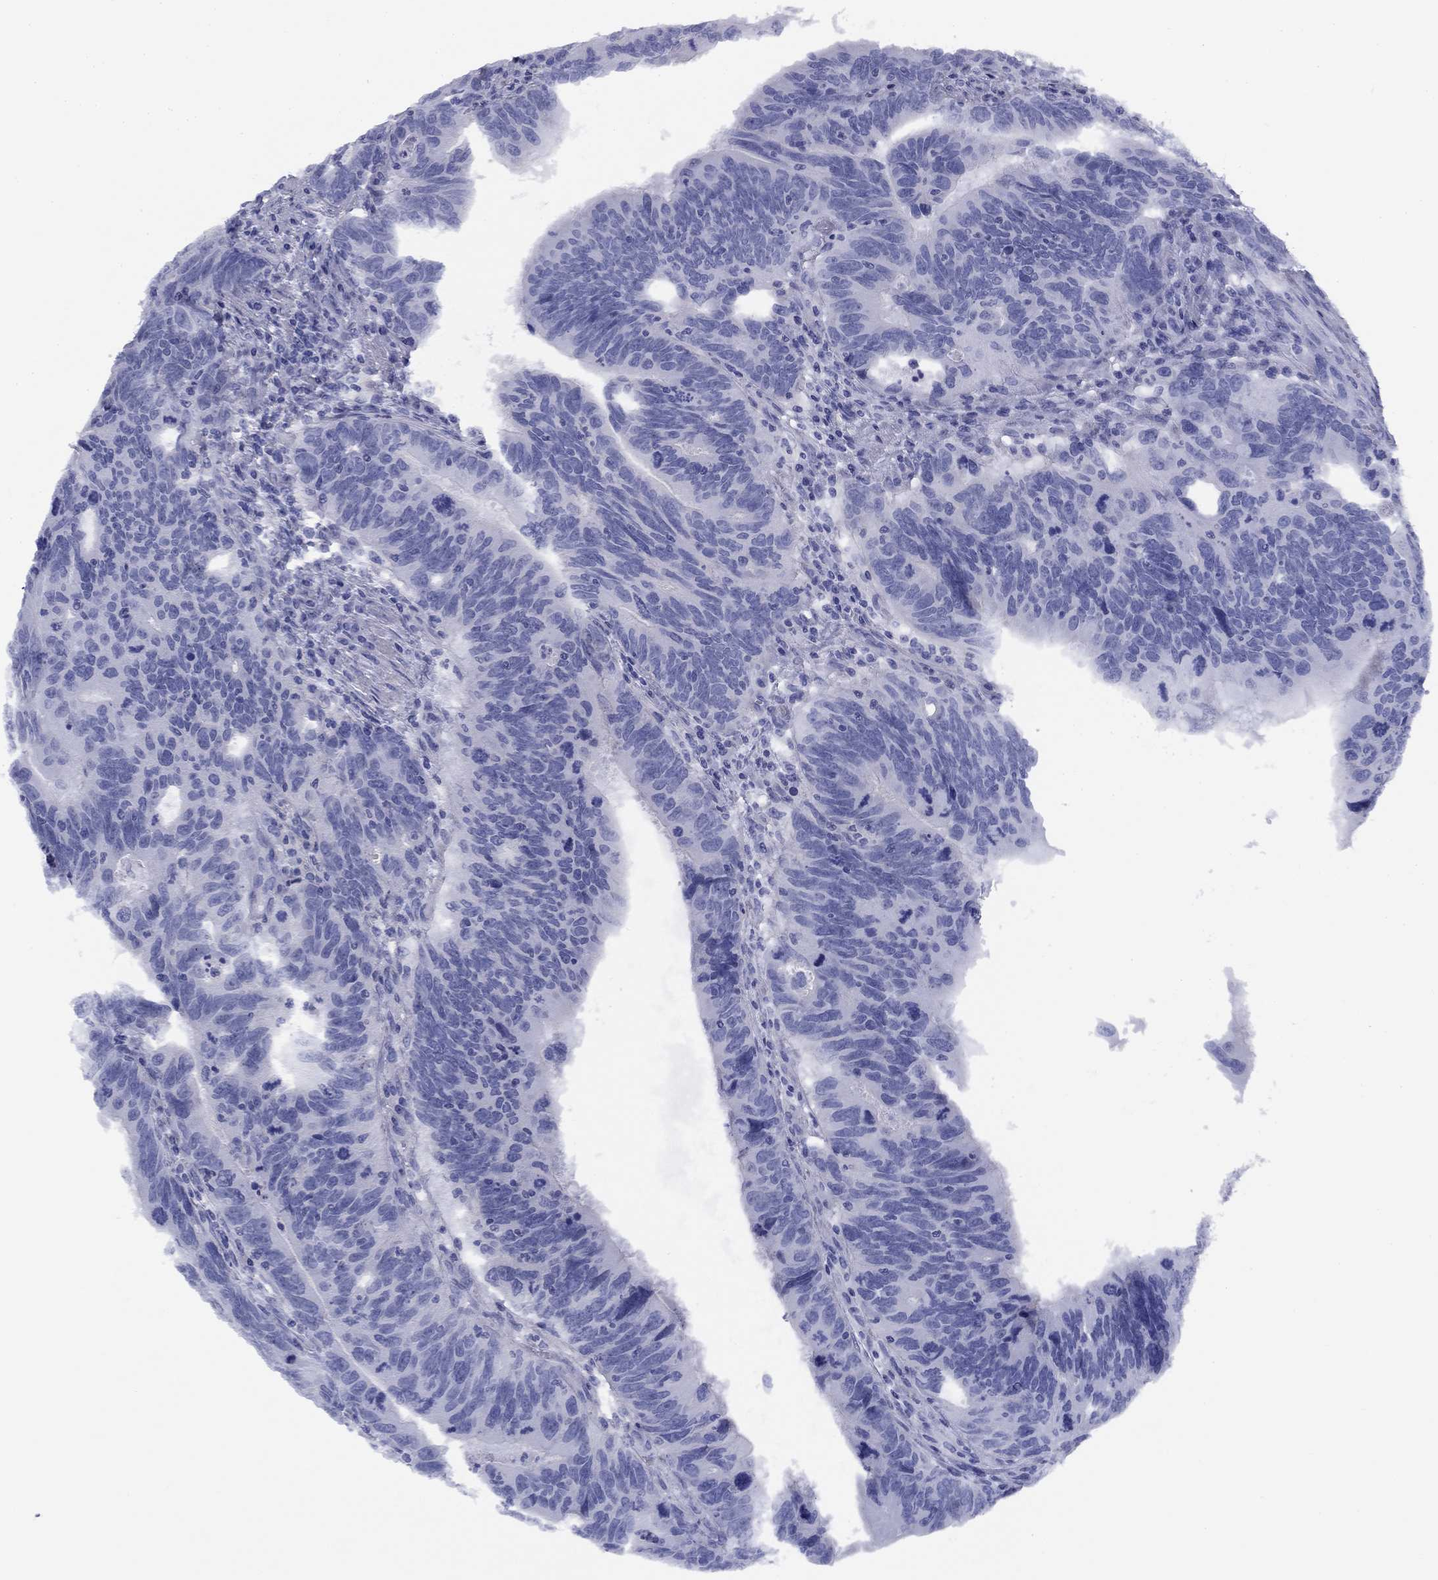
{"staining": {"intensity": "negative", "quantity": "none", "location": "none"}, "tissue": "colorectal cancer", "cell_type": "Tumor cells", "image_type": "cancer", "snomed": [{"axis": "morphology", "description": "Adenocarcinoma, NOS"}, {"axis": "topography", "description": "Colon"}], "caption": "Immunohistochemical staining of colorectal cancer (adenocarcinoma) shows no significant positivity in tumor cells.", "gene": "TIGD4", "patient": {"sex": "female", "age": 77}}